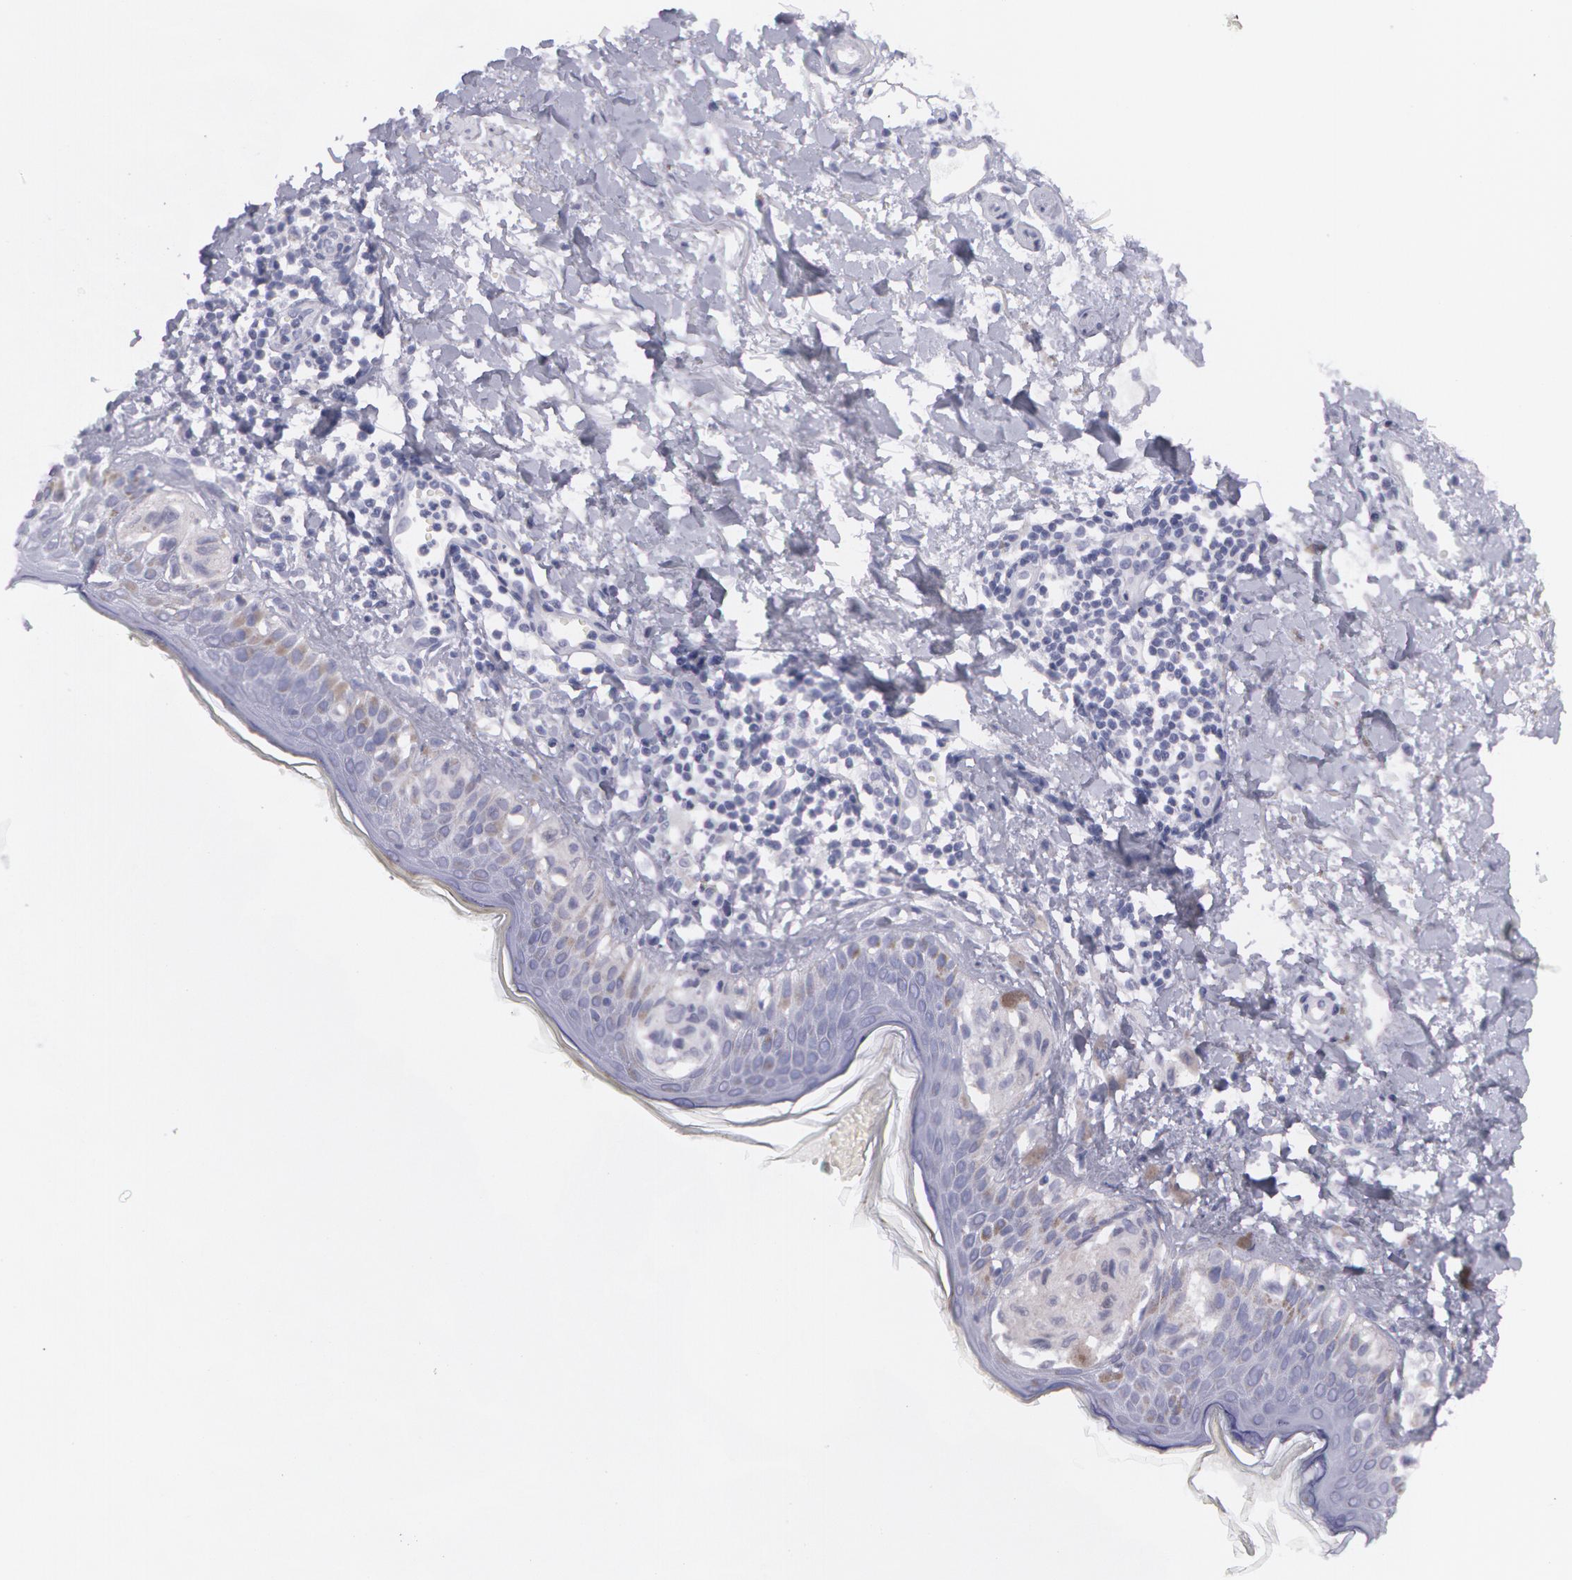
{"staining": {"intensity": "negative", "quantity": "none", "location": "none"}, "tissue": "melanoma", "cell_type": "Tumor cells", "image_type": "cancer", "snomed": [{"axis": "morphology", "description": "Malignant melanoma, NOS"}, {"axis": "topography", "description": "Skin"}], "caption": "Malignant melanoma stained for a protein using immunohistochemistry (IHC) demonstrates no staining tumor cells.", "gene": "AMACR", "patient": {"sex": "female", "age": 73}}